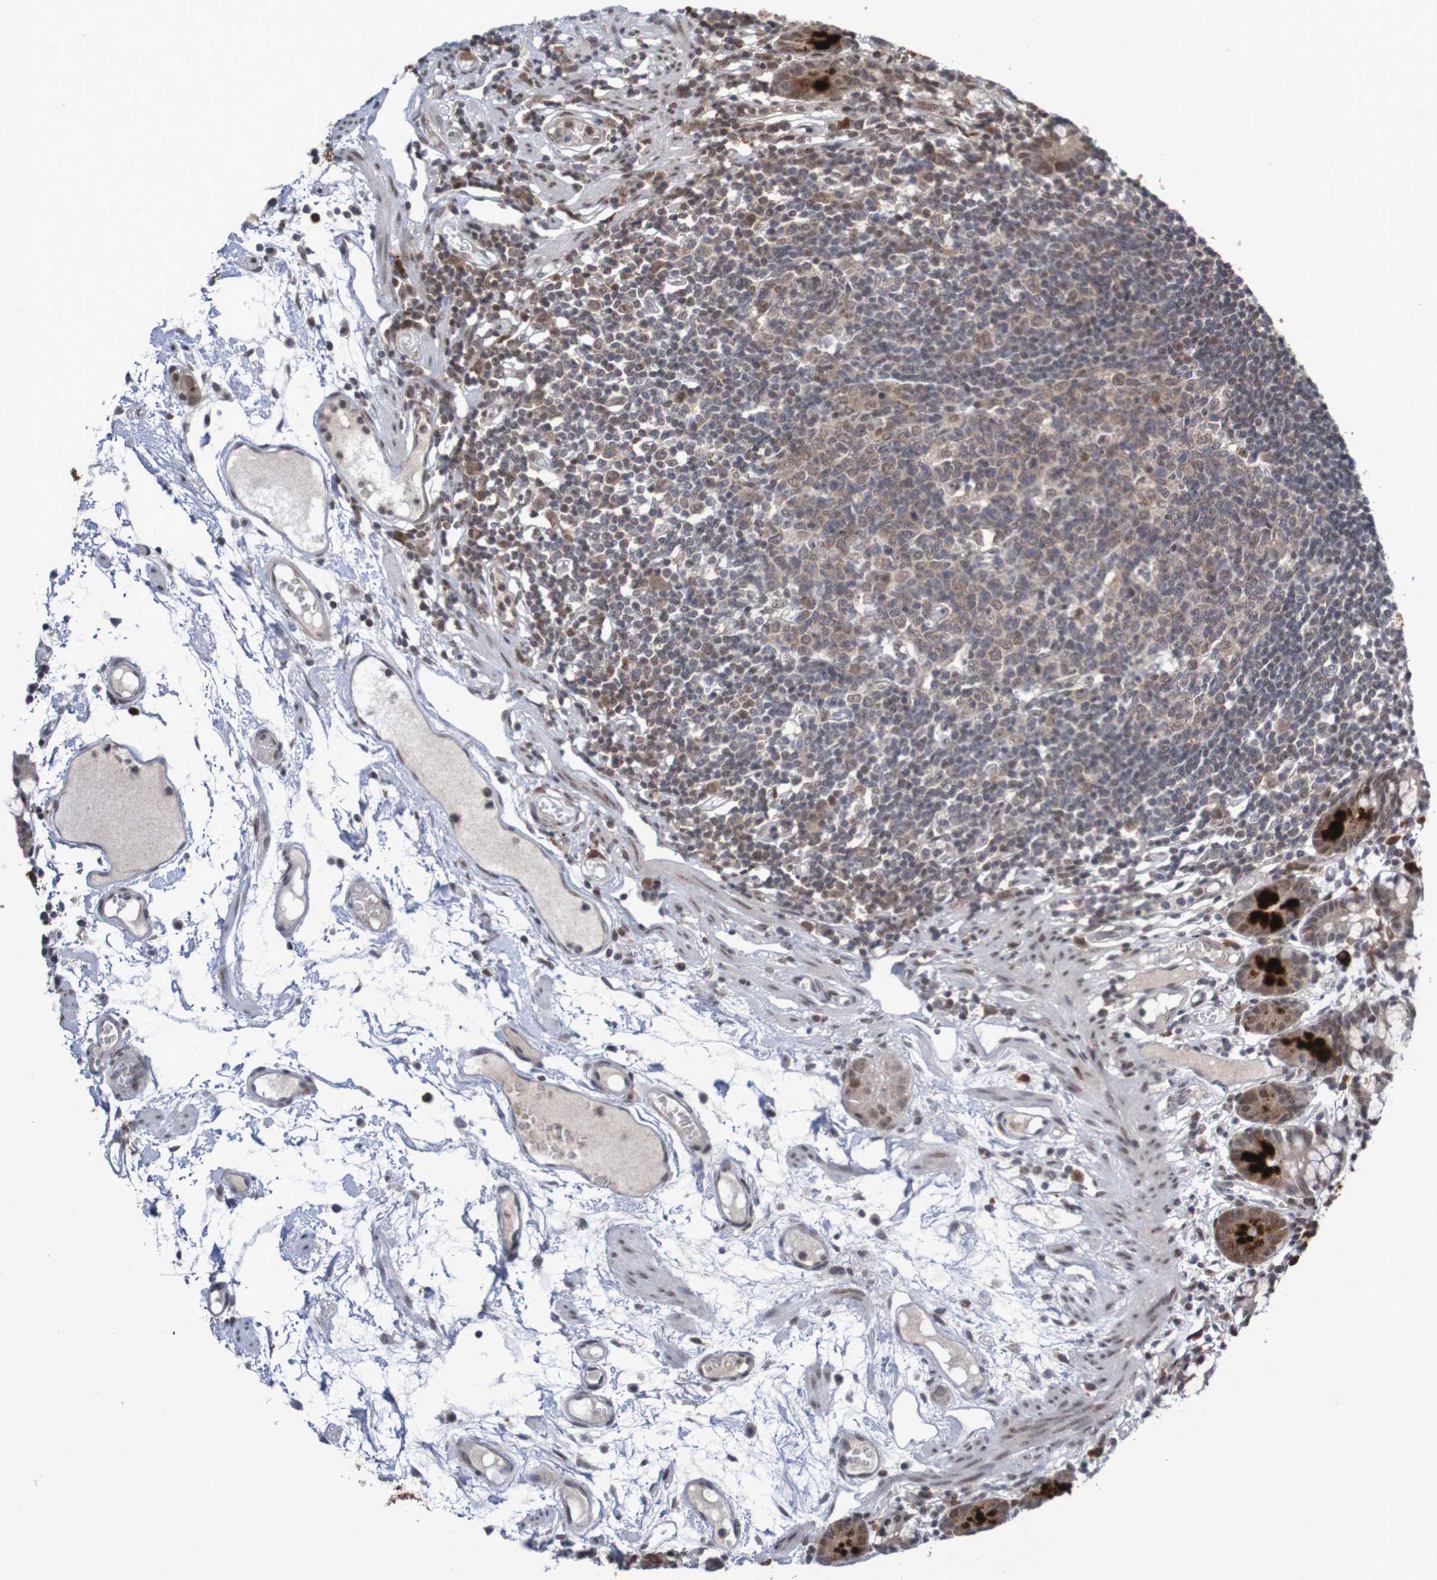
{"staining": {"intensity": "strong", "quantity": "25%-75%", "location": "cytoplasmic/membranous"}, "tissue": "small intestine", "cell_type": "Glandular cells", "image_type": "normal", "snomed": [{"axis": "morphology", "description": "Normal tissue, NOS"}, {"axis": "morphology", "description": "Cystadenocarcinoma, serous, Metastatic site"}, {"axis": "topography", "description": "Small intestine"}], "caption": "The histopathology image demonstrates staining of benign small intestine, revealing strong cytoplasmic/membranous protein positivity (brown color) within glandular cells. (brown staining indicates protein expression, while blue staining denotes nuclei).", "gene": "ITLN1", "patient": {"sex": "female", "age": 61}}